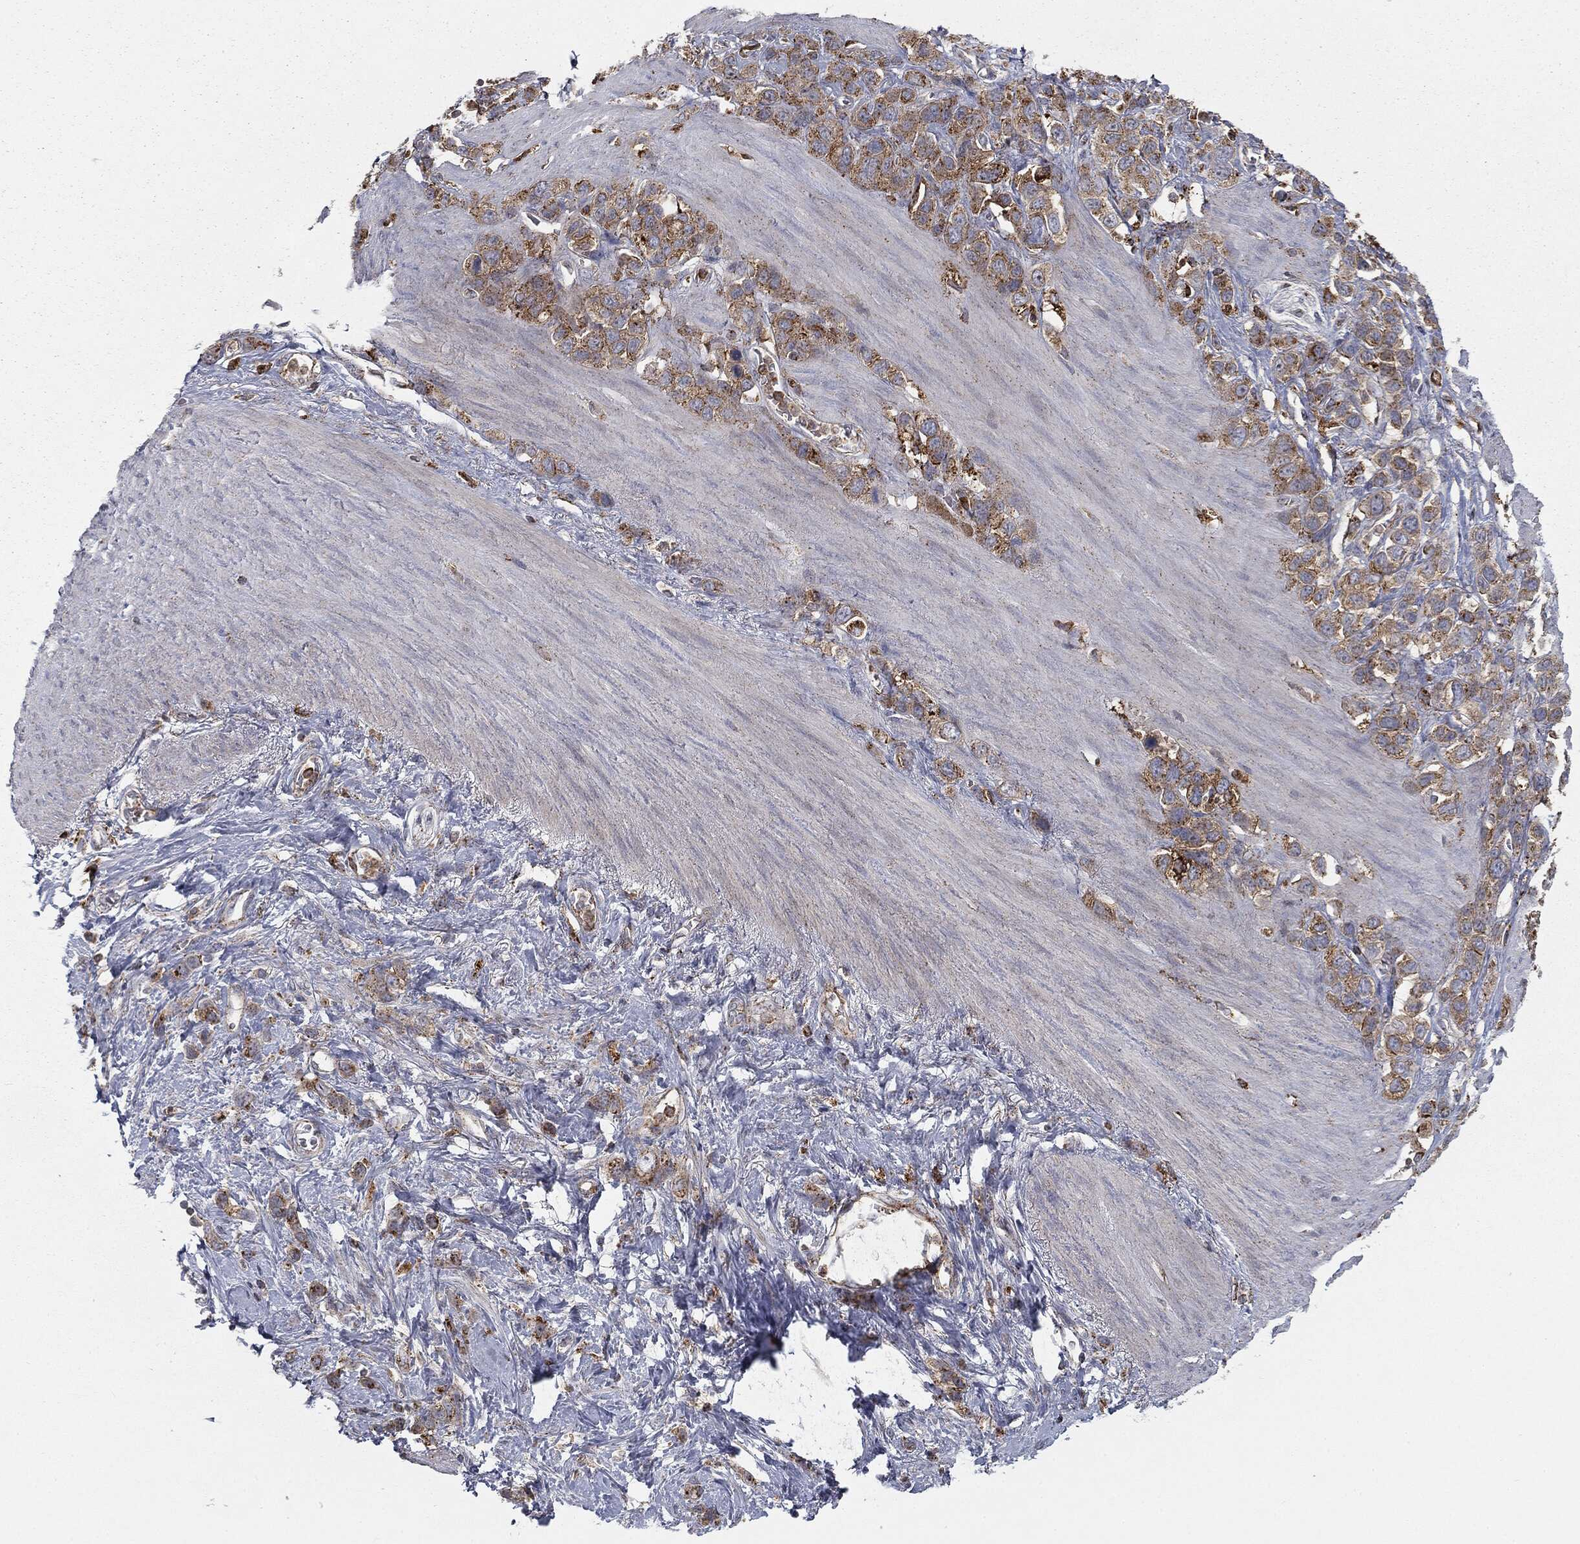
{"staining": {"intensity": "moderate", "quantity": ">75%", "location": "cytoplasmic/membranous"}, "tissue": "stomach cancer", "cell_type": "Tumor cells", "image_type": "cancer", "snomed": [{"axis": "morphology", "description": "Adenocarcinoma, NOS"}, {"axis": "topography", "description": "Stomach"}], "caption": "Immunohistochemical staining of human adenocarcinoma (stomach) exhibits moderate cytoplasmic/membranous protein expression in approximately >75% of tumor cells.", "gene": "CTSA", "patient": {"sex": "female", "age": 65}}